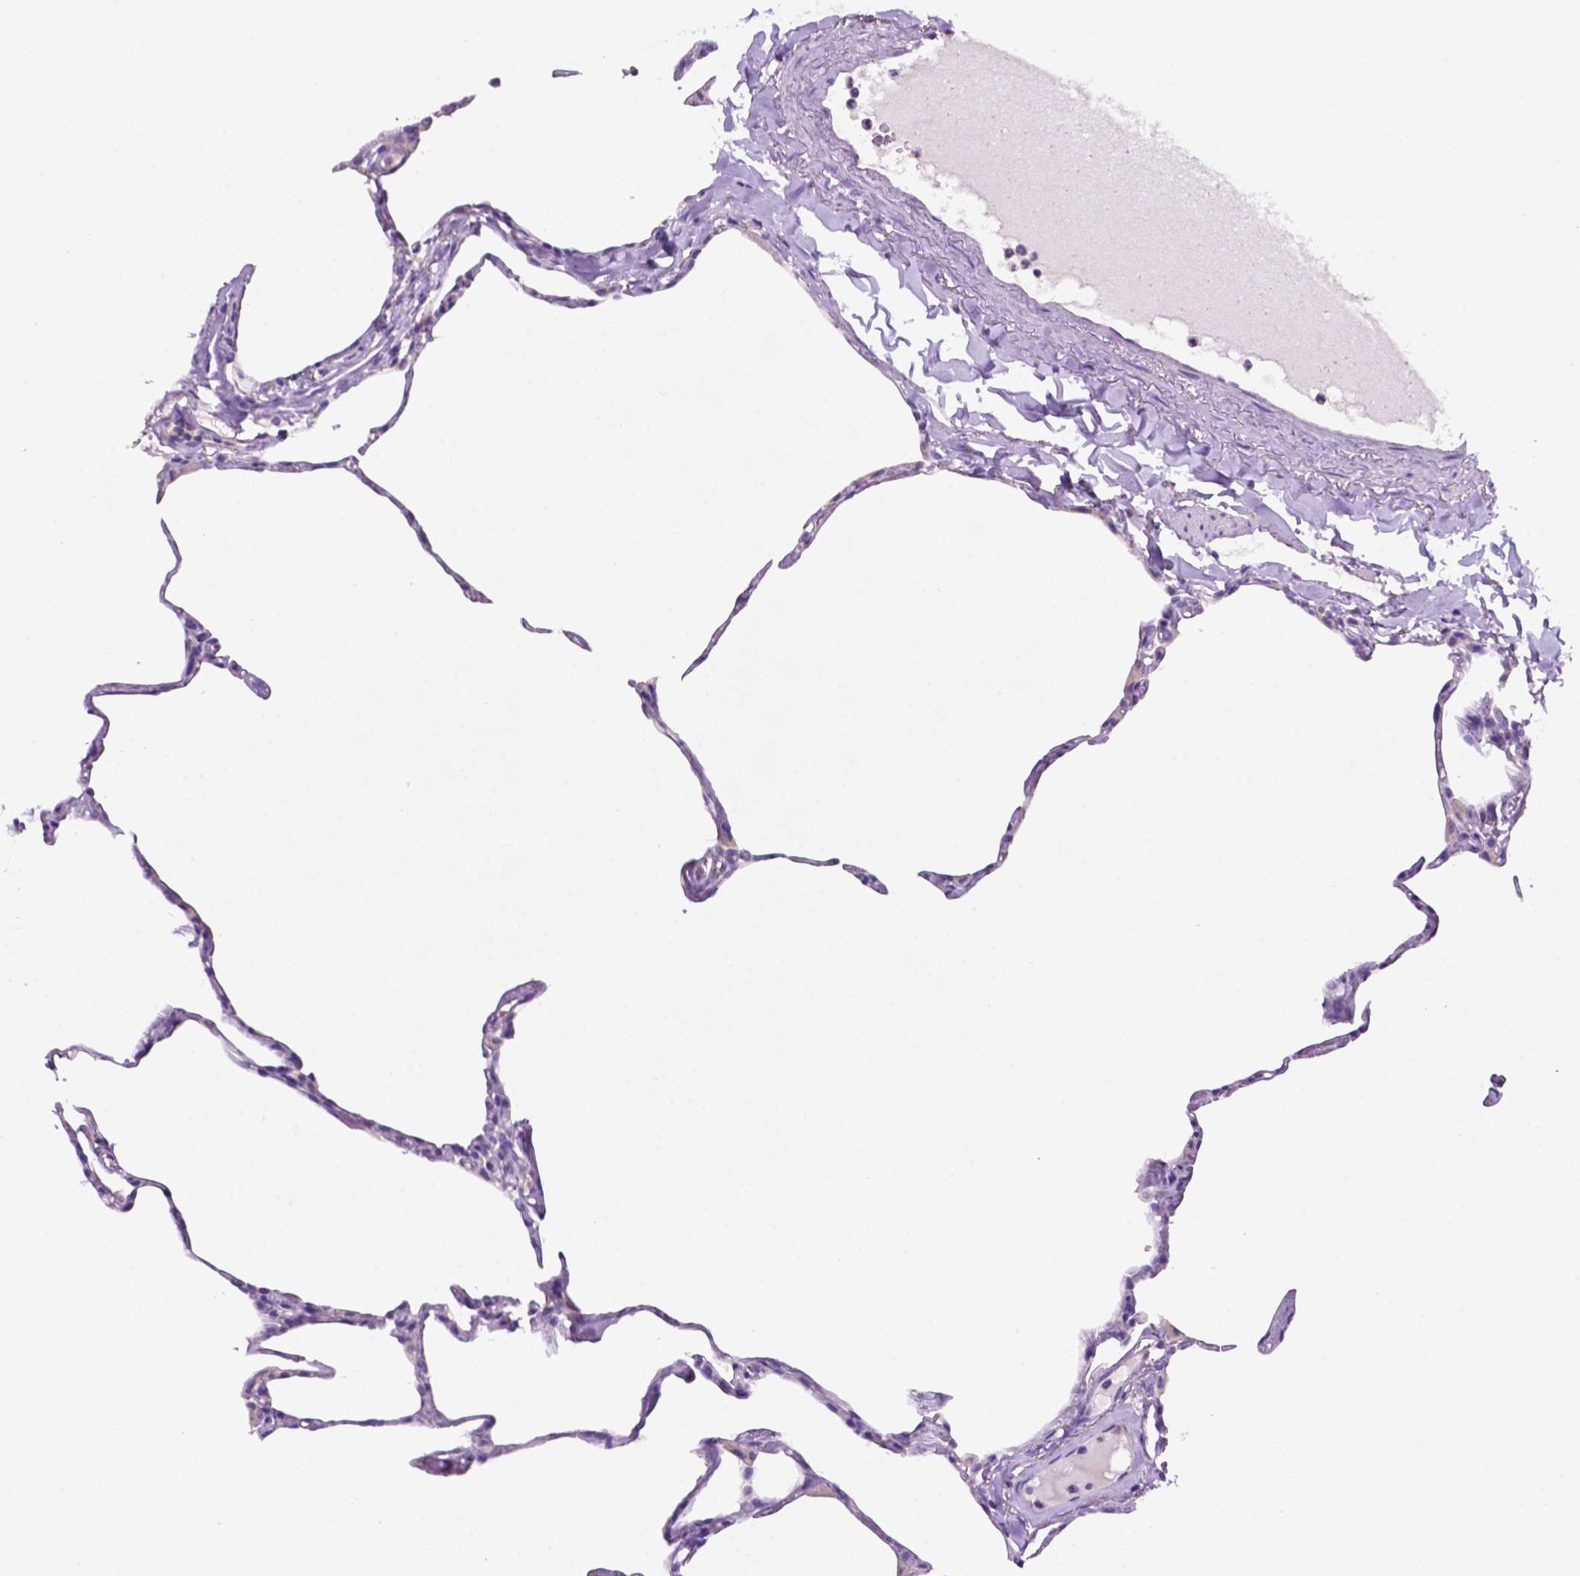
{"staining": {"intensity": "negative", "quantity": "none", "location": "none"}, "tissue": "lung", "cell_type": "Alveolar cells", "image_type": "normal", "snomed": [{"axis": "morphology", "description": "Normal tissue, NOS"}, {"axis": "topography", "description": "Lung"}], "caption": "DAB immunohistochemical staining of unremarkable lung exhibits no significant expression in alveolar cells.", "gene": "PRPS2", "patient": {"sex": "male", "age": 65}}